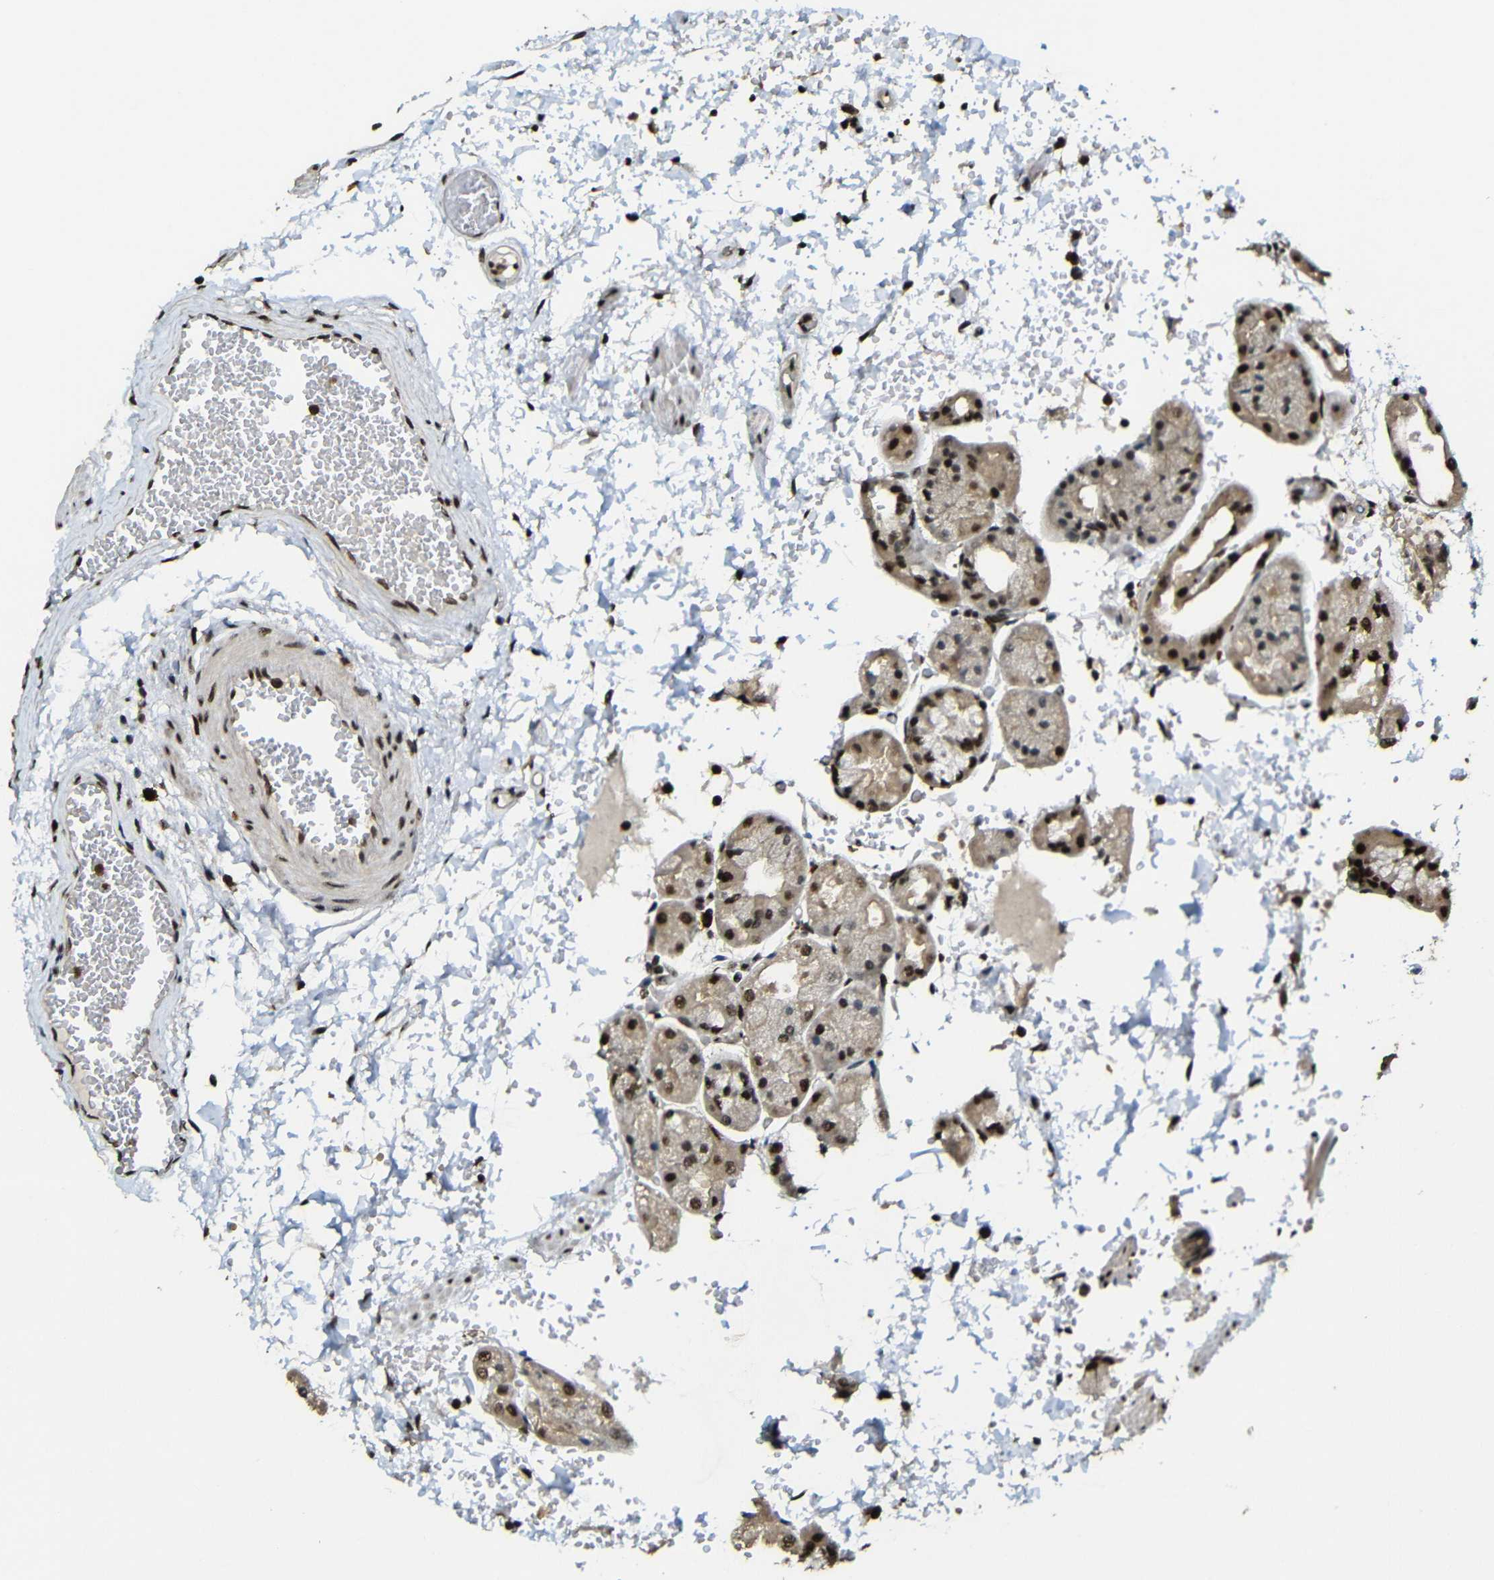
{"staining": {"intensity": "strong", "quantity": ">75%", "location": "cytoplasmic/membranous,nuclear"}, "tissue": "stomach", "cell_type": "Glandular cells", "image_type": "normal", "snomed": [{"axis": "morphology", "description": "Normal tissue, NOS"}, {"axis": "topography", "description": "Stomach, upper"}], "caption": "Strong cytoplasmic/membranous,nuclear protein staining is appreciated in approximately >75% of glandular cells in stomach.", "gene": "TCF7L2", "patient": {"sex": "male", "age": 72}}